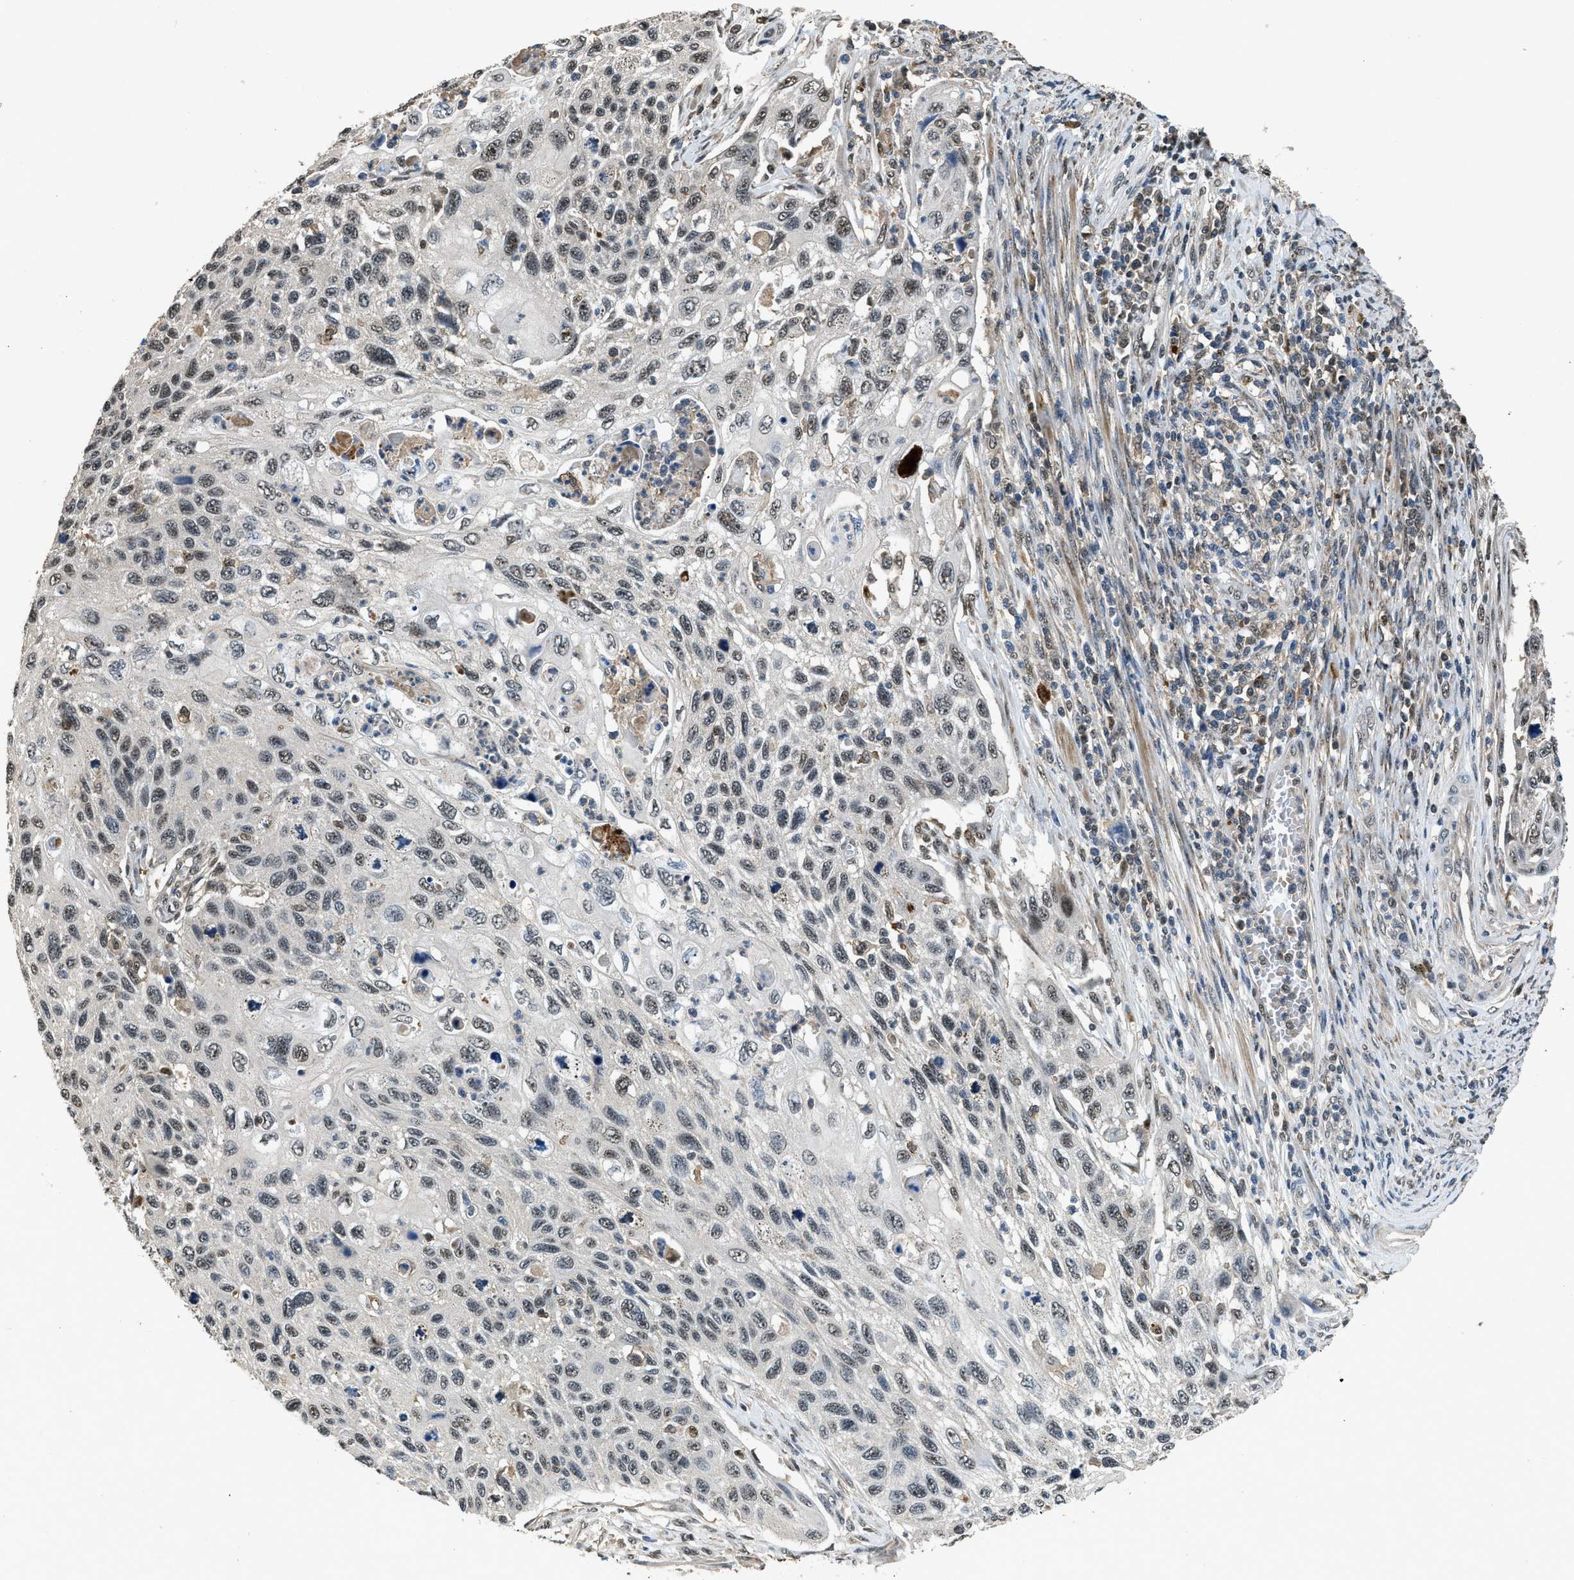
{"staining": {"intensity": "weak", "quantity": "25%-75%", "location": "nuclear"}, "tissue": "cervical cancer", "cell_type": "Tumor cells", "image_type": "cancer", "snomed": [{"axis": "morphology", "description": "Squamous cell carcinoma, NOS"}, {"axis": "topography", "description": "Cervix"}], "caption": "Brown immunohistochemical staining in cervical squamous cell carcinoma reveals weak nuclear positivity in approximately 25%-75% of tumor cells.", "gene": "SLC15A4", "patient": {"sex": "female", "age": 70}}